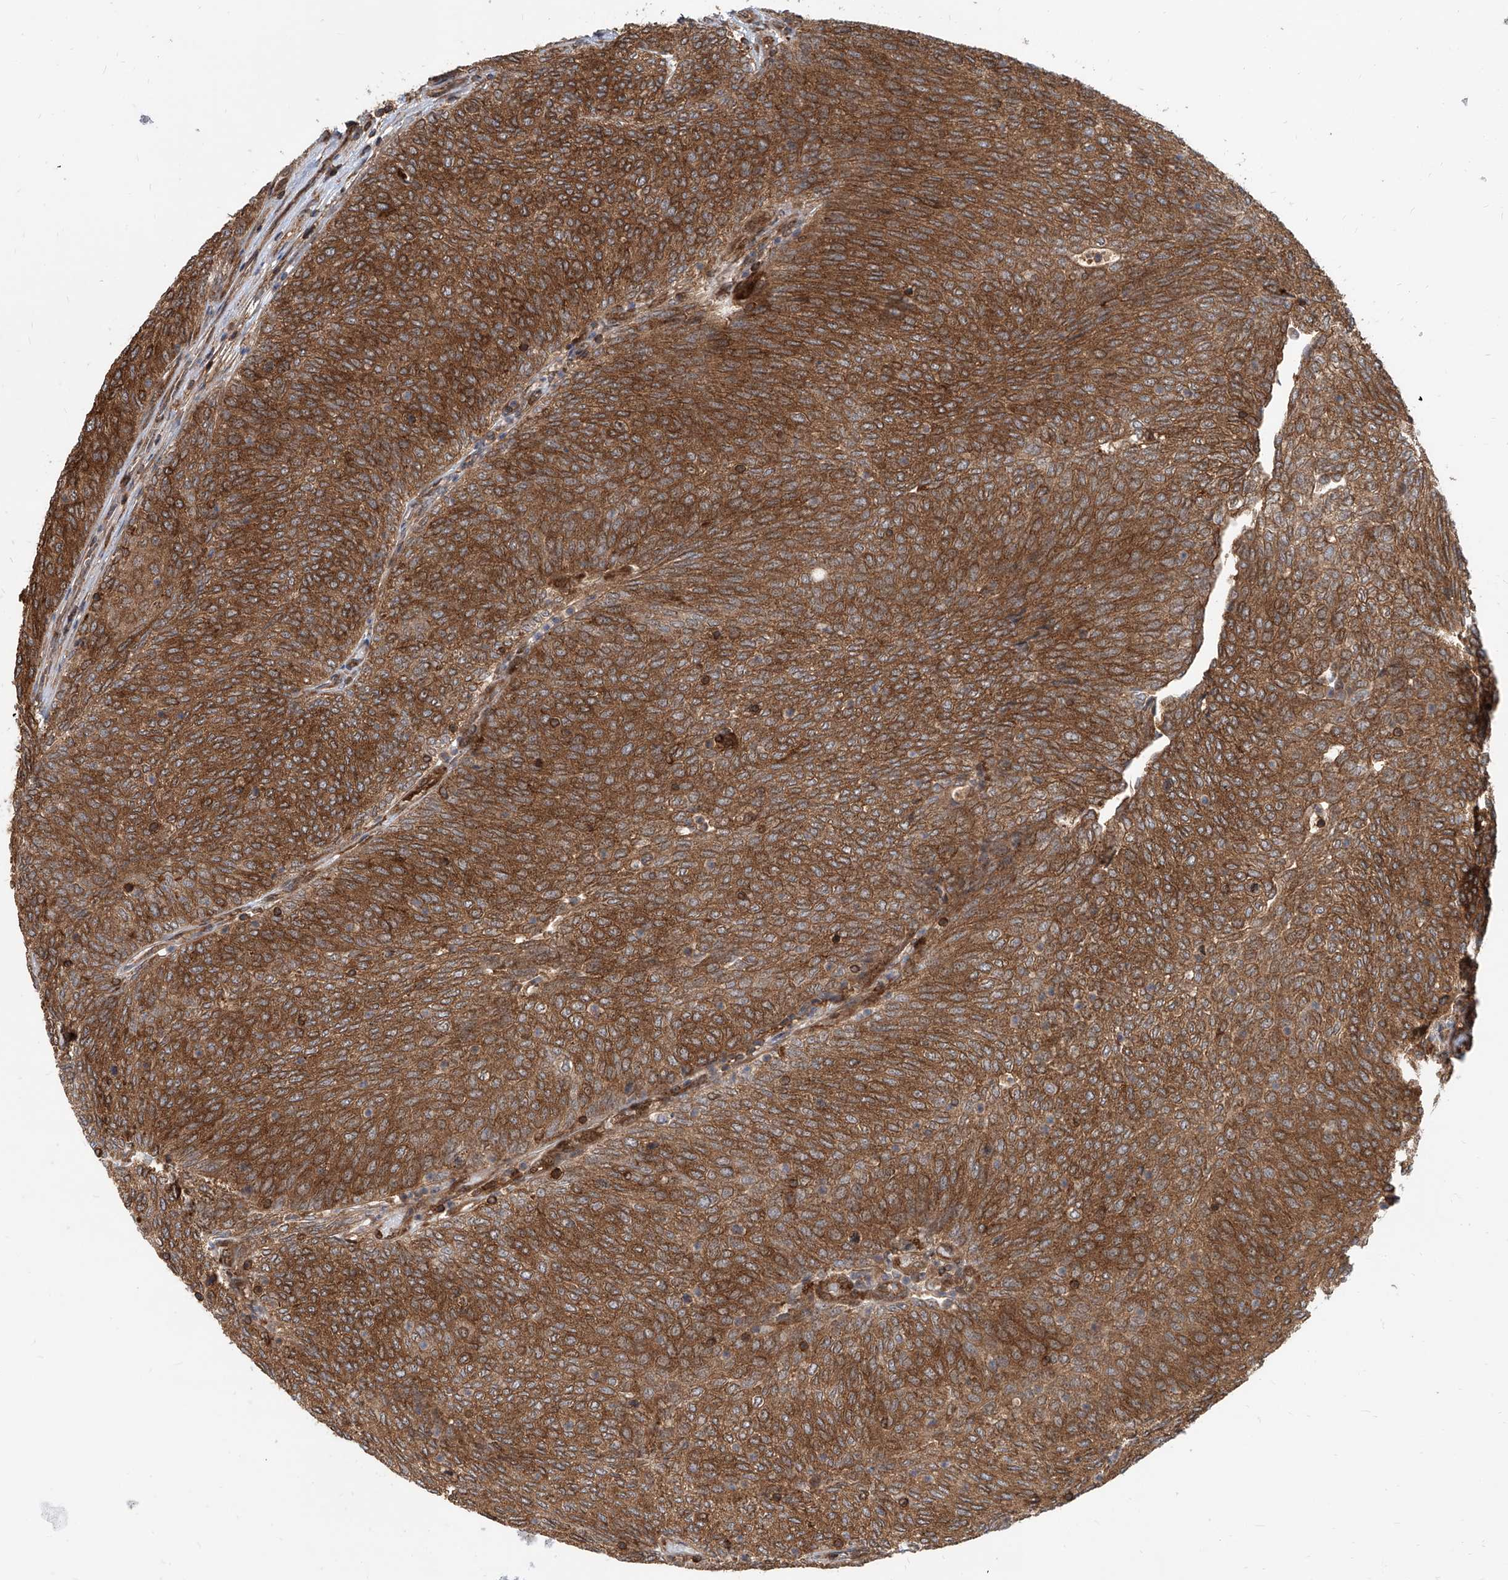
{"staining": {"intensity": "strong", "quantity": ">75%", "location": "cytoplasmic/membranous"}, "tissue": "urothelial cancer", "cell_type": "Tumor cells", "image_type": "cancer", "snomed": [{"axis": "morphology", "description": "Urothelial carcinoma, Low grade"}, {"axis": "topography", "description": "Urinary bladder"}], "caption": "Low-grade urothelial carcinoma tissue demonstrates strong cytoplasmic/membranous expression in approximately >75% of tumor cells, visualized by immunohistochemistry.", "gene": "MAGED2", "patient": {"sex": "female", "age": 79}}